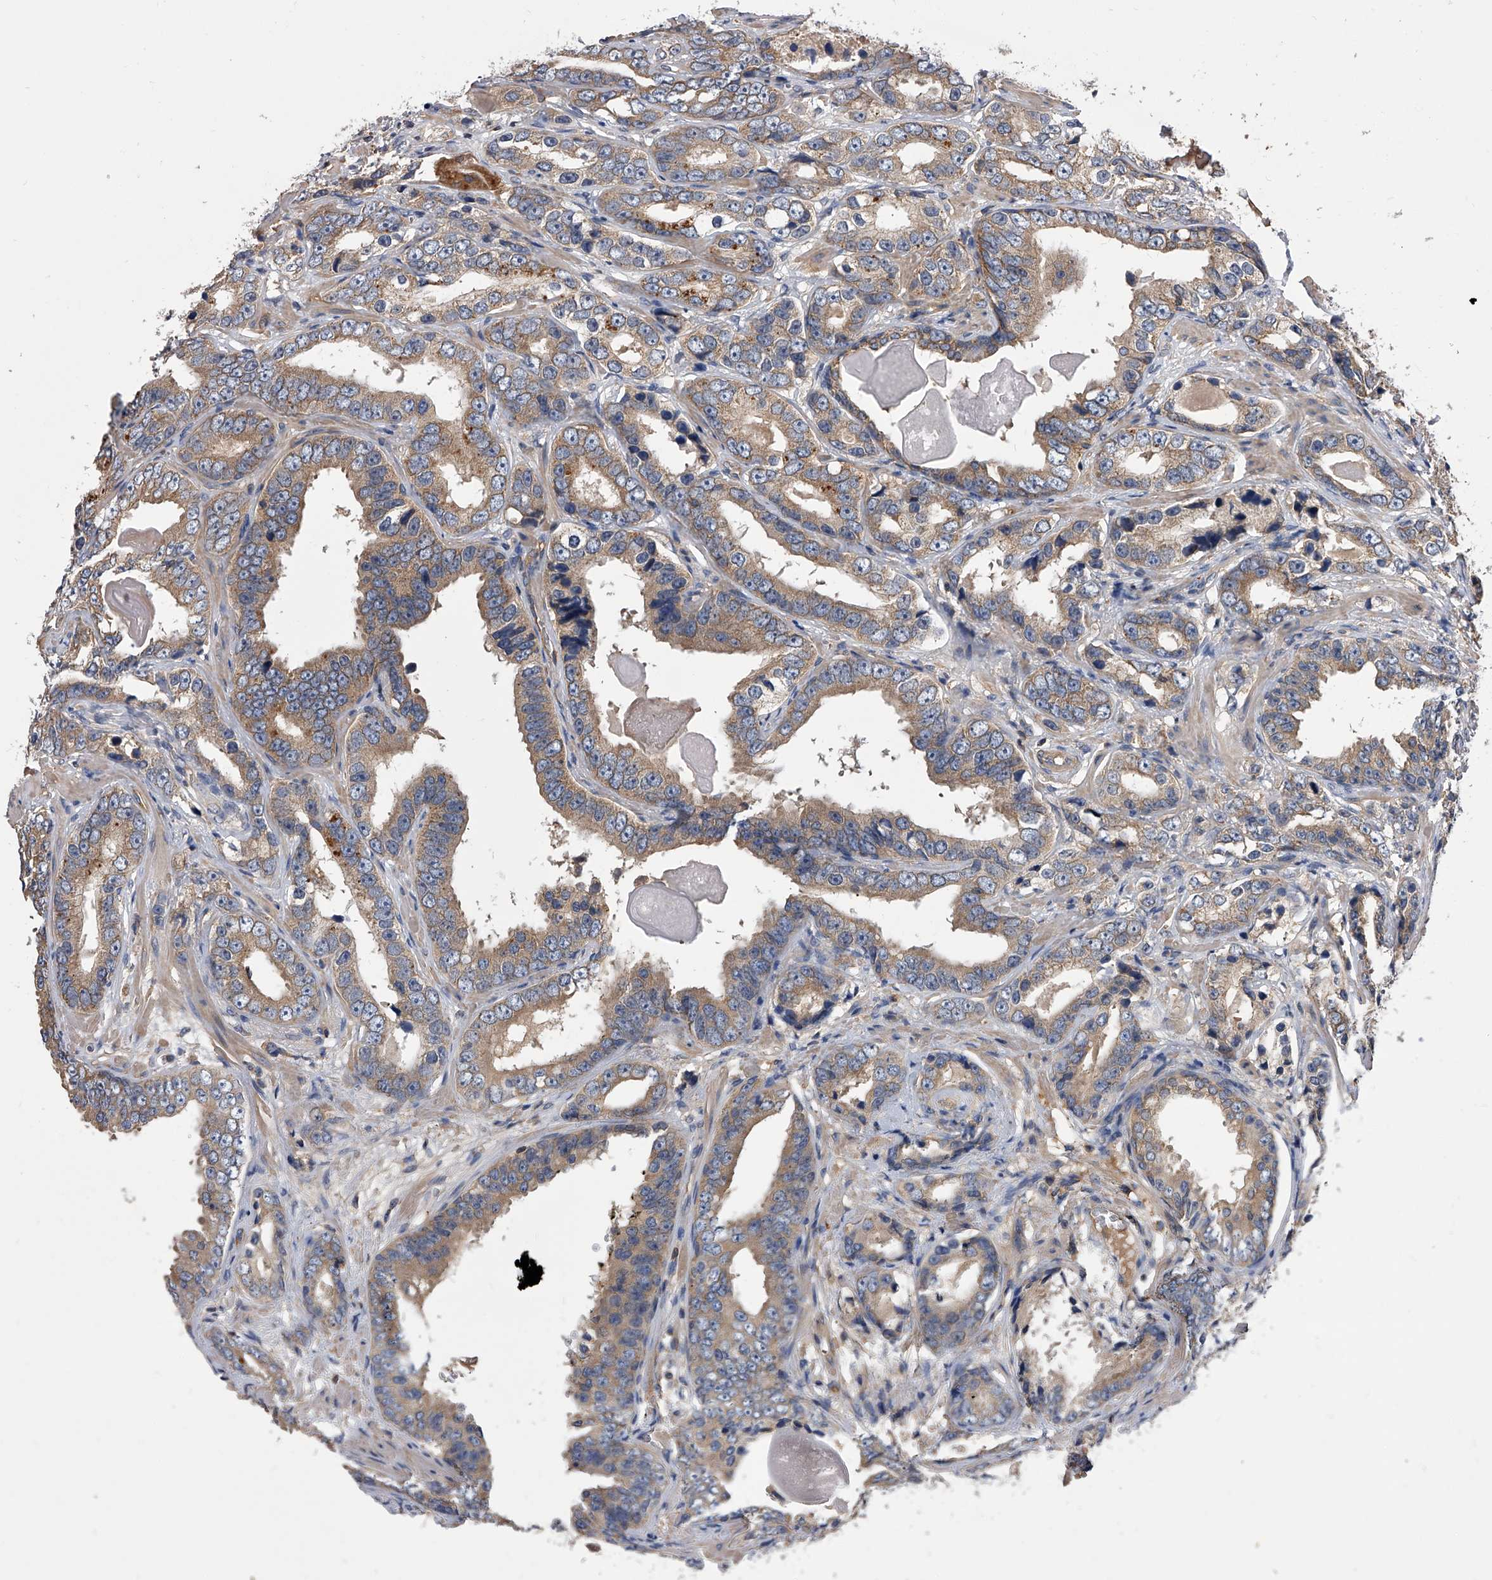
{"staining": {"intensity": "moderate", "quantity": ">75%", "location": "cytoplasmic/membranous"}, "tissue": "prostate cancer", "cell_type": "Tumor cells", "image_type": "cancer", "snomed": [{"axis": "morphology", "description": "Adenocarcinoma, High grade"}, {"axis": "topography", "description": "Prostate"}], "caption": "DAB immunohistochemical staining of human prostate adenocarcinoma (high-grade) shows moderate cytoplasmic/membranous protein positivity in about >75% of tumor cells. The staining was performed using DAB to visualize the protein expression in brown, while the nuclei were stained in blue with hematoxylin (Magnification: 20x).", "gene": "CUL7", "patient": {"sex": "male", "age": 62}}